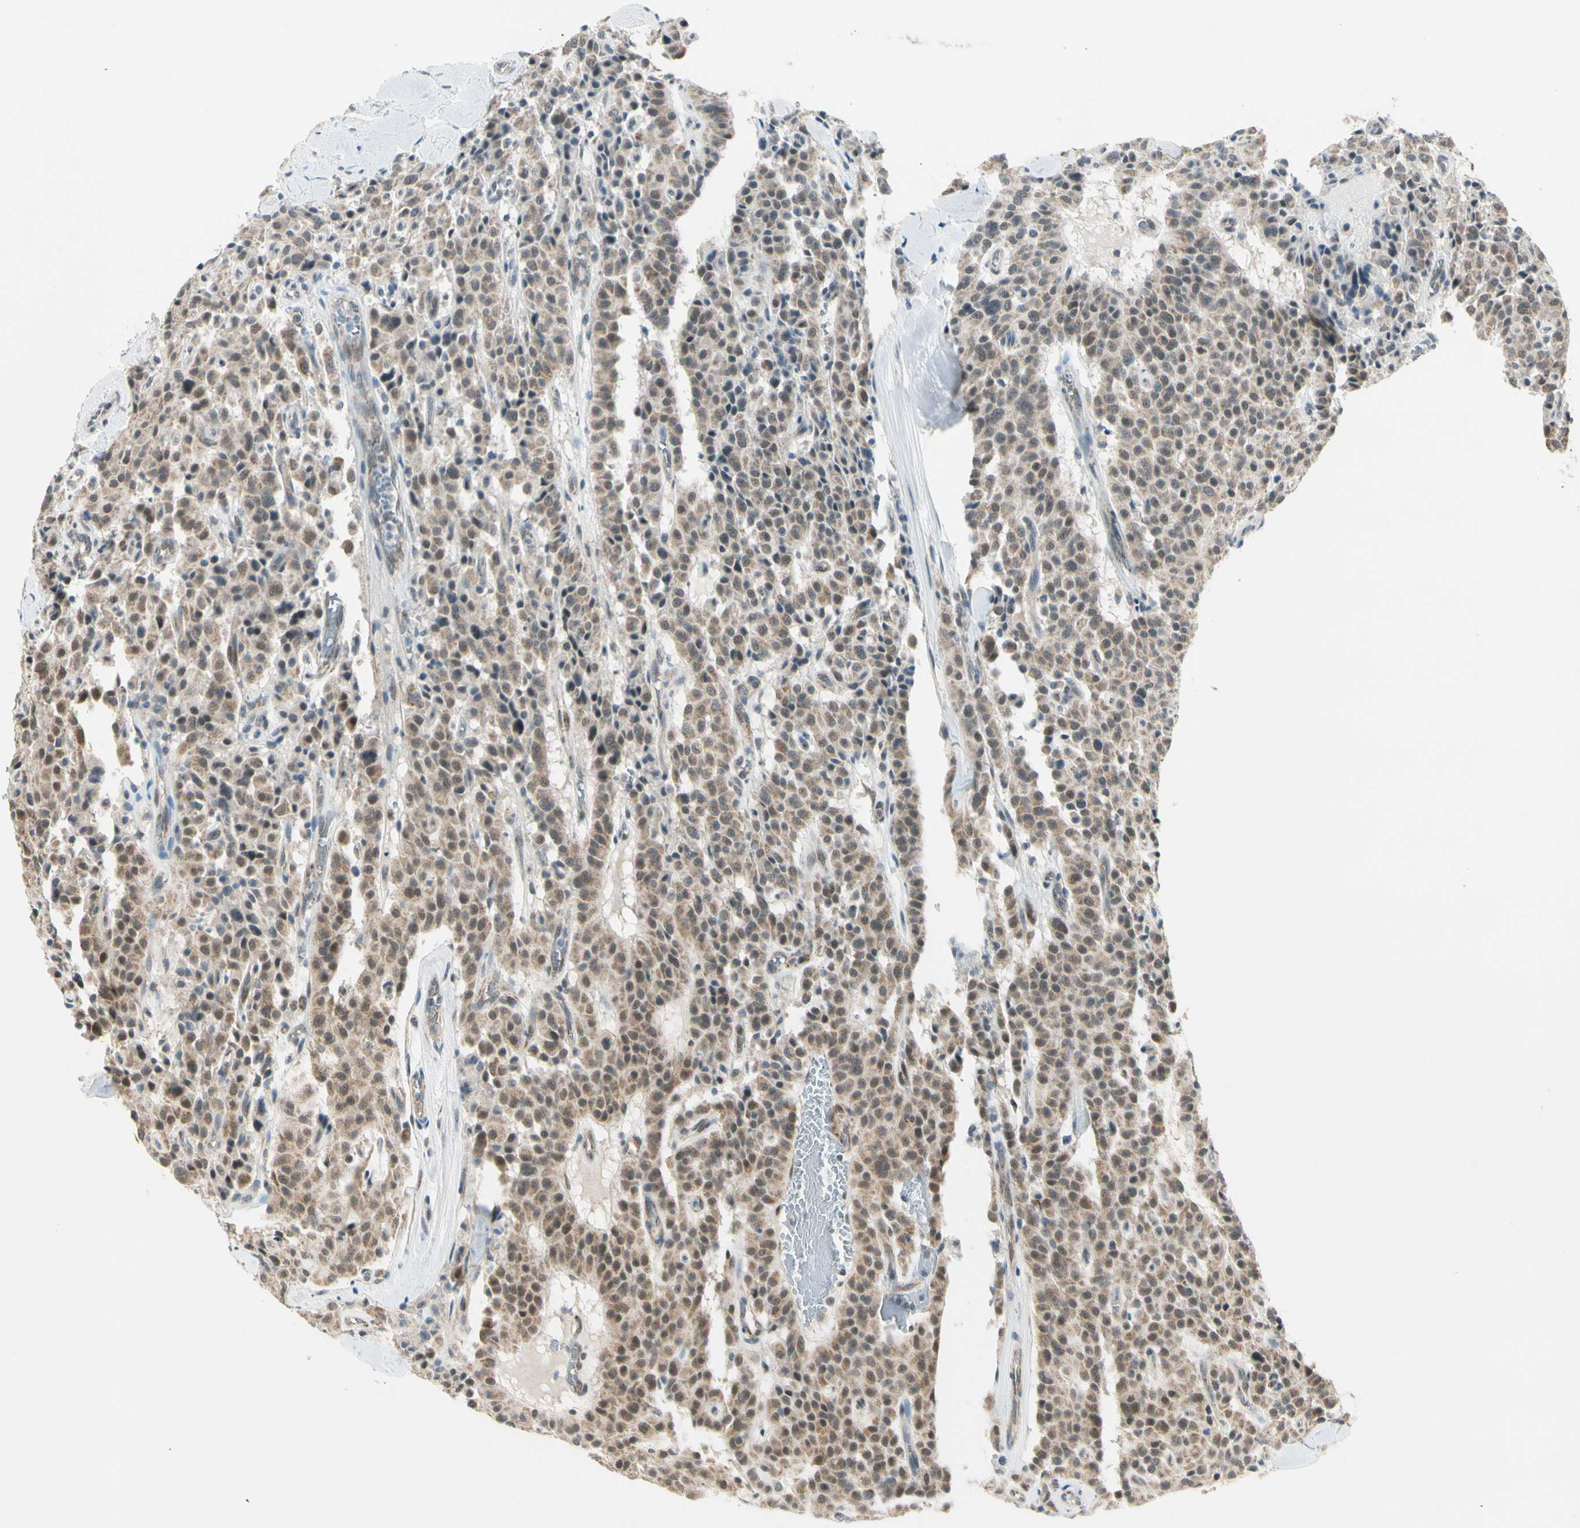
{"staining": {"intensity": "weak", "quantity": ">75%", "location": "cytoplasmic/membranous"}, "tissue": "carcinoid", "cell_type": "Tumor cells", "image_type": "cancer", "snomed": [{"axis": "morphology", "description": "Carcinoid, malignant, NOS"}, {"axis": "topography", "description": "Lung"}], "caption": "Approximately >75% of tumor cells in human carcinoid demonstrate weak cytoplasmic/membranous protein positivity as visualized by brown immunohistochemical staining.", "gene": "KHDC4", "patient": {"sex": "male", "age": 30}}